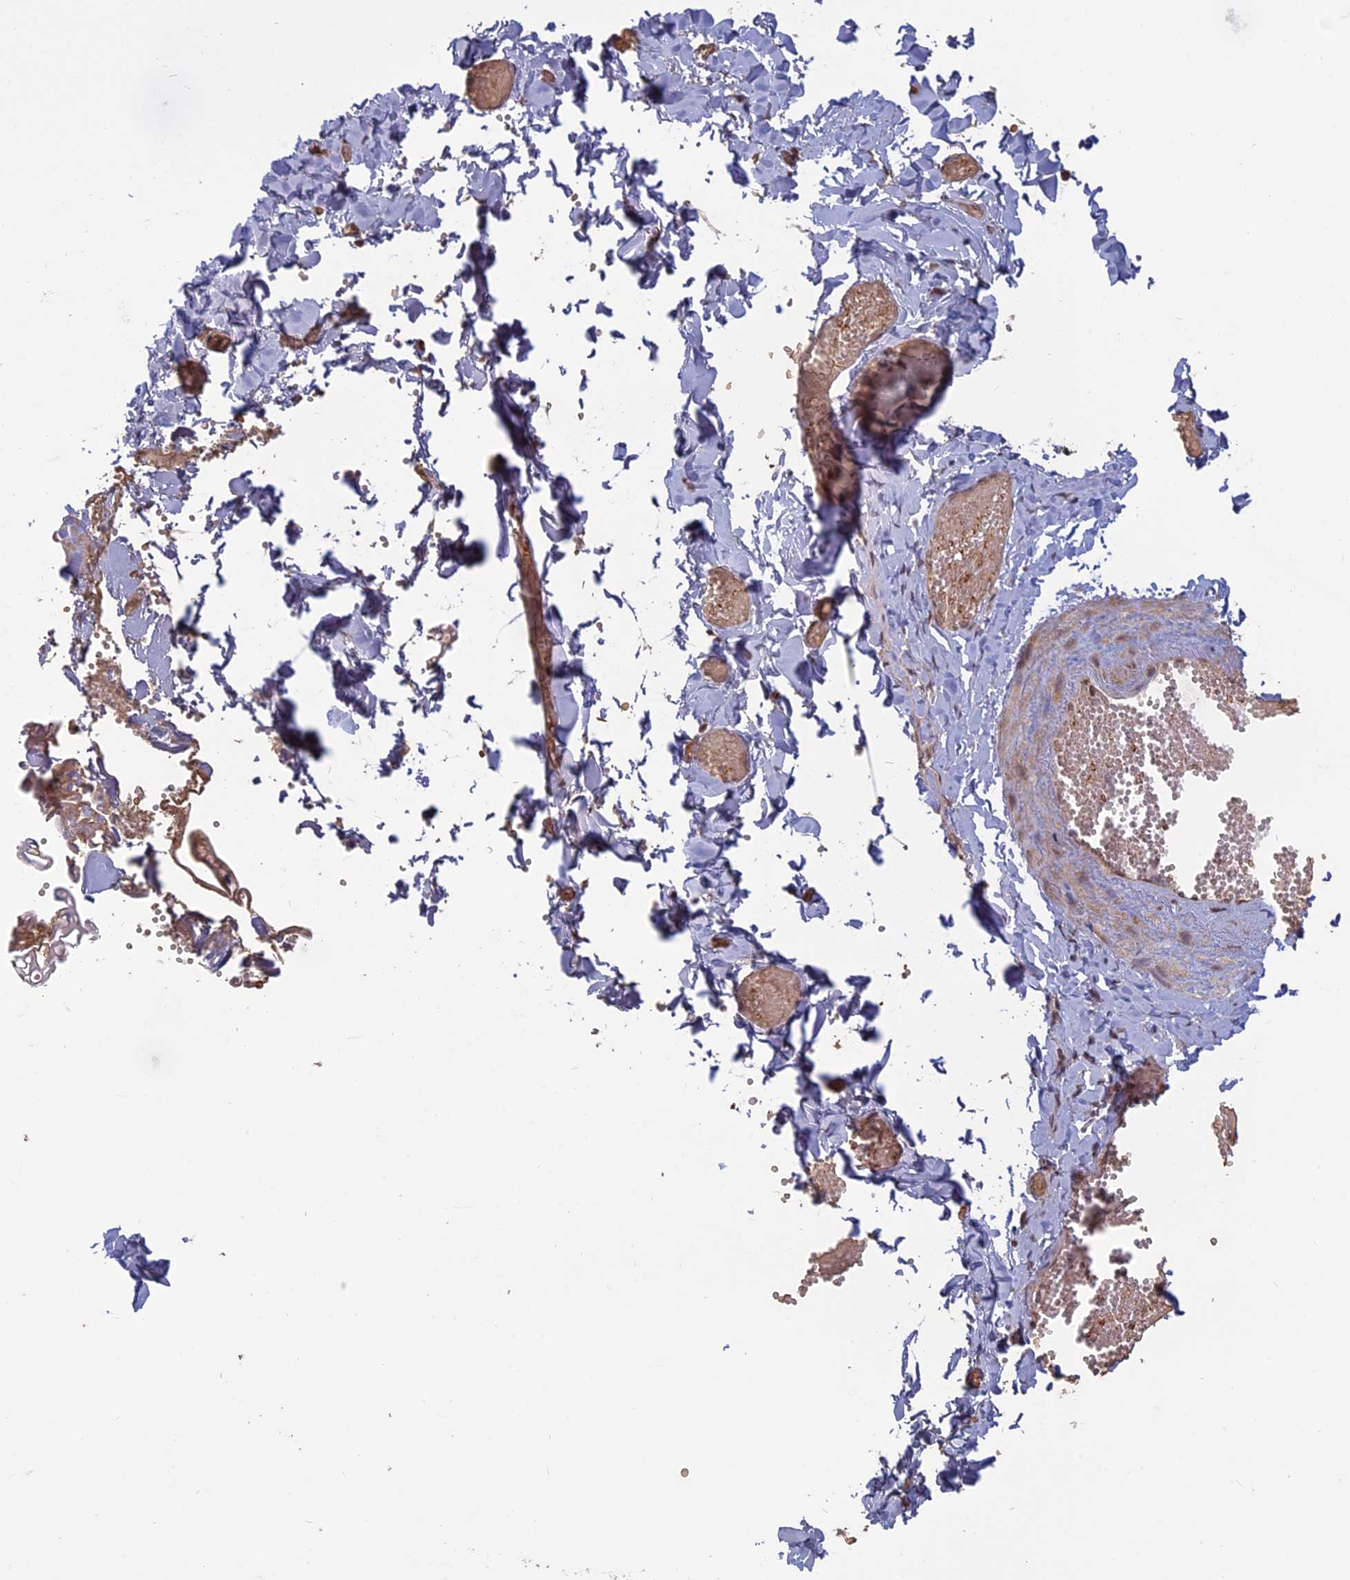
{"staining": {"intensity": "negative", "quantity": "none", "location": "none"}, "tissue": "adipose tissue", "cell_type": "Adipocytes", "image_type": "normal", "snomed": [{"axis": "morphology", "description": "Normal tissue, NOS"}, {"axis": "topography", "description": "Gallbladder"}, {"axis": "topography", "description": "Peripheral nerve tissue"}], "caption": "Normal adipose tissue was stained to show a protein in brown. There is no significant staining in adipocytes. (DAB (3,3'-diaminobenzidine) IHC with hematoxylin counter stain).", "gene": "MFAP1", "patient": {"sex": "male", "age": 38}}